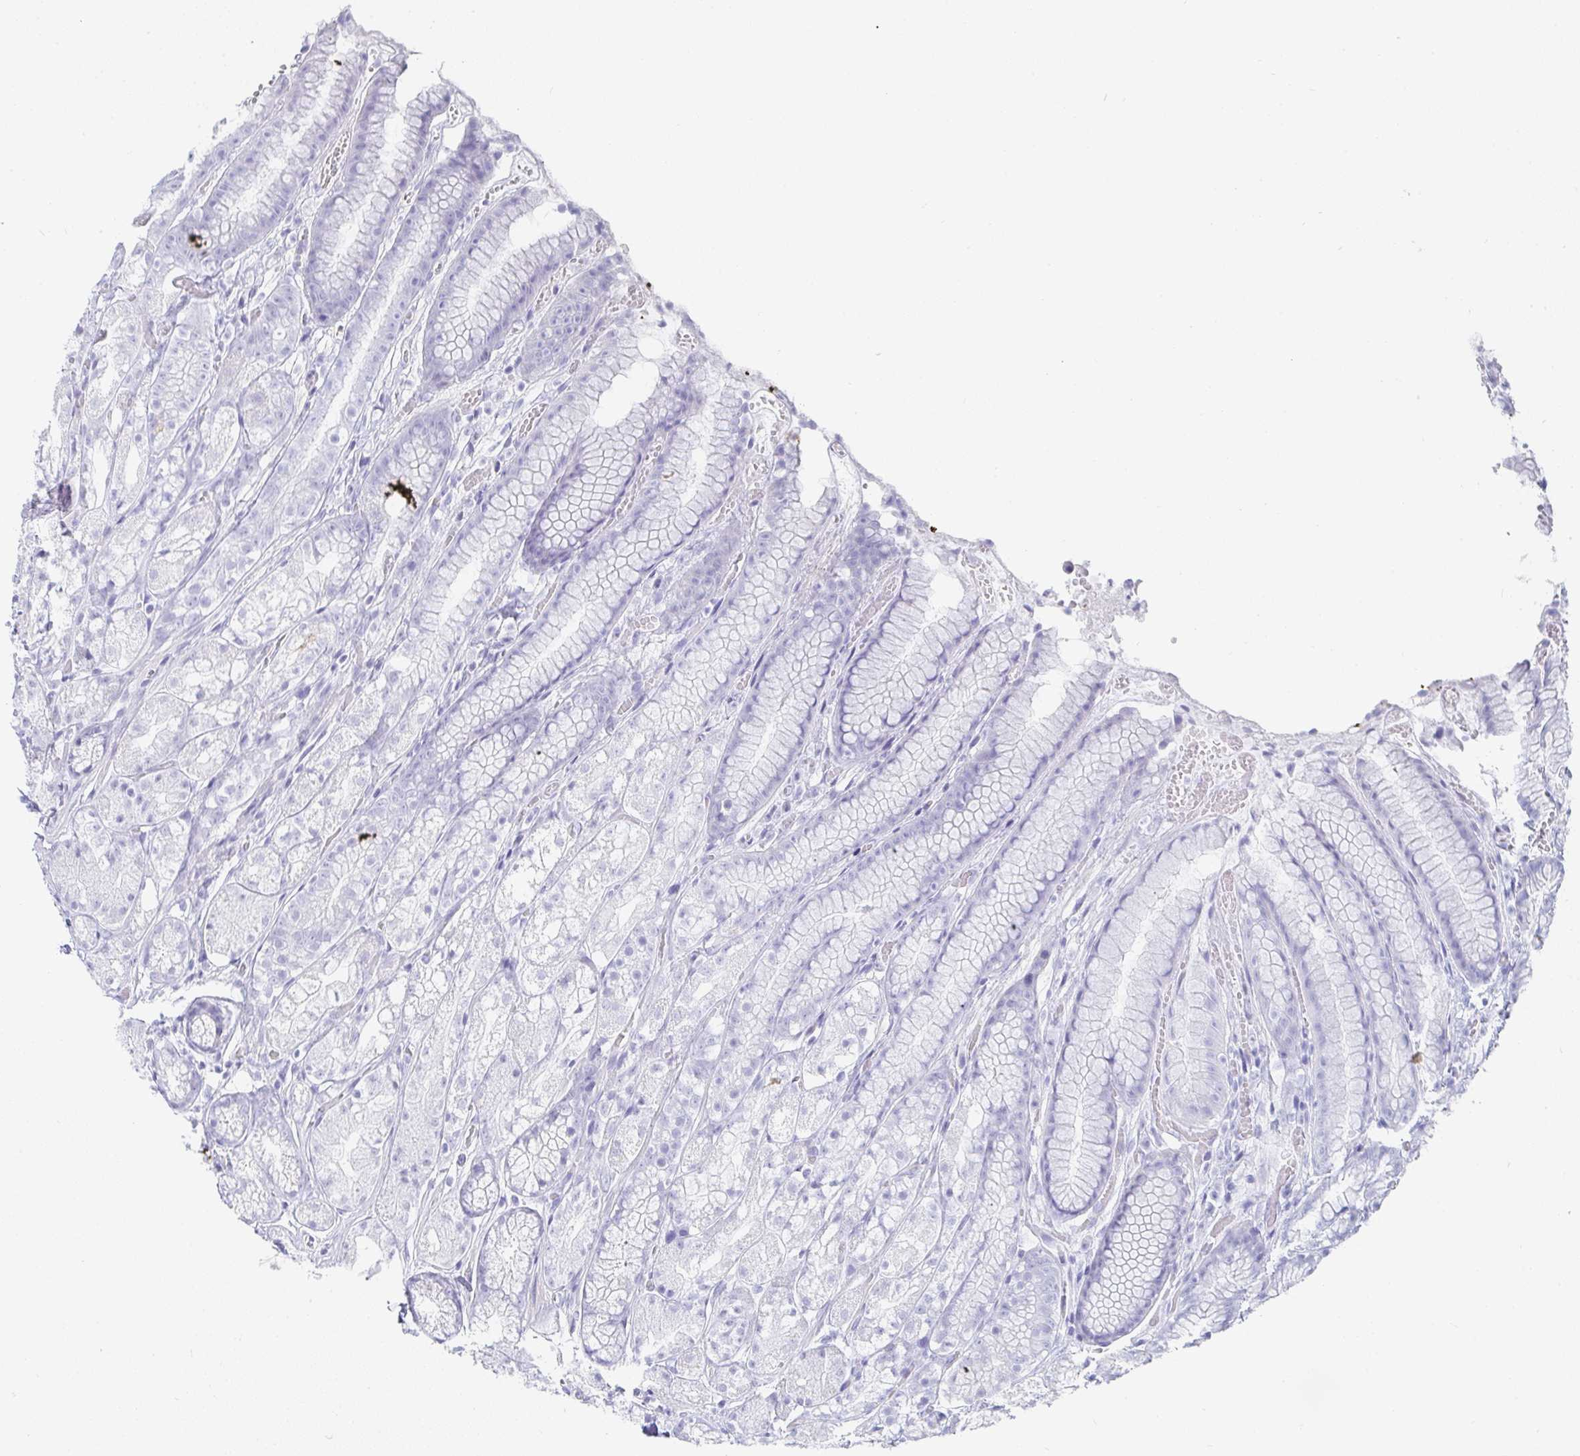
{"staining": {"intensity": "negative", "quantity": "none", "location": "none"}, "tissue": "stomach", "cell_type": "Glandular cells", "image_type": "normal", "snomed": [{"axis": "morphology", "description": "Normal tissue, NOS"}, {"axis": "topography", "description": "Smooth muscle"}, {"axis": "topography", "description": "Stomach"}], "caption": "Glandular cells are negative for protein expression in normal human stomach. (DAB (3,3'-diaminobenzidine) immunohistochemistry, high magnification).", "gene": "PRND", "patient": {"sex": "male", "age": 70}}